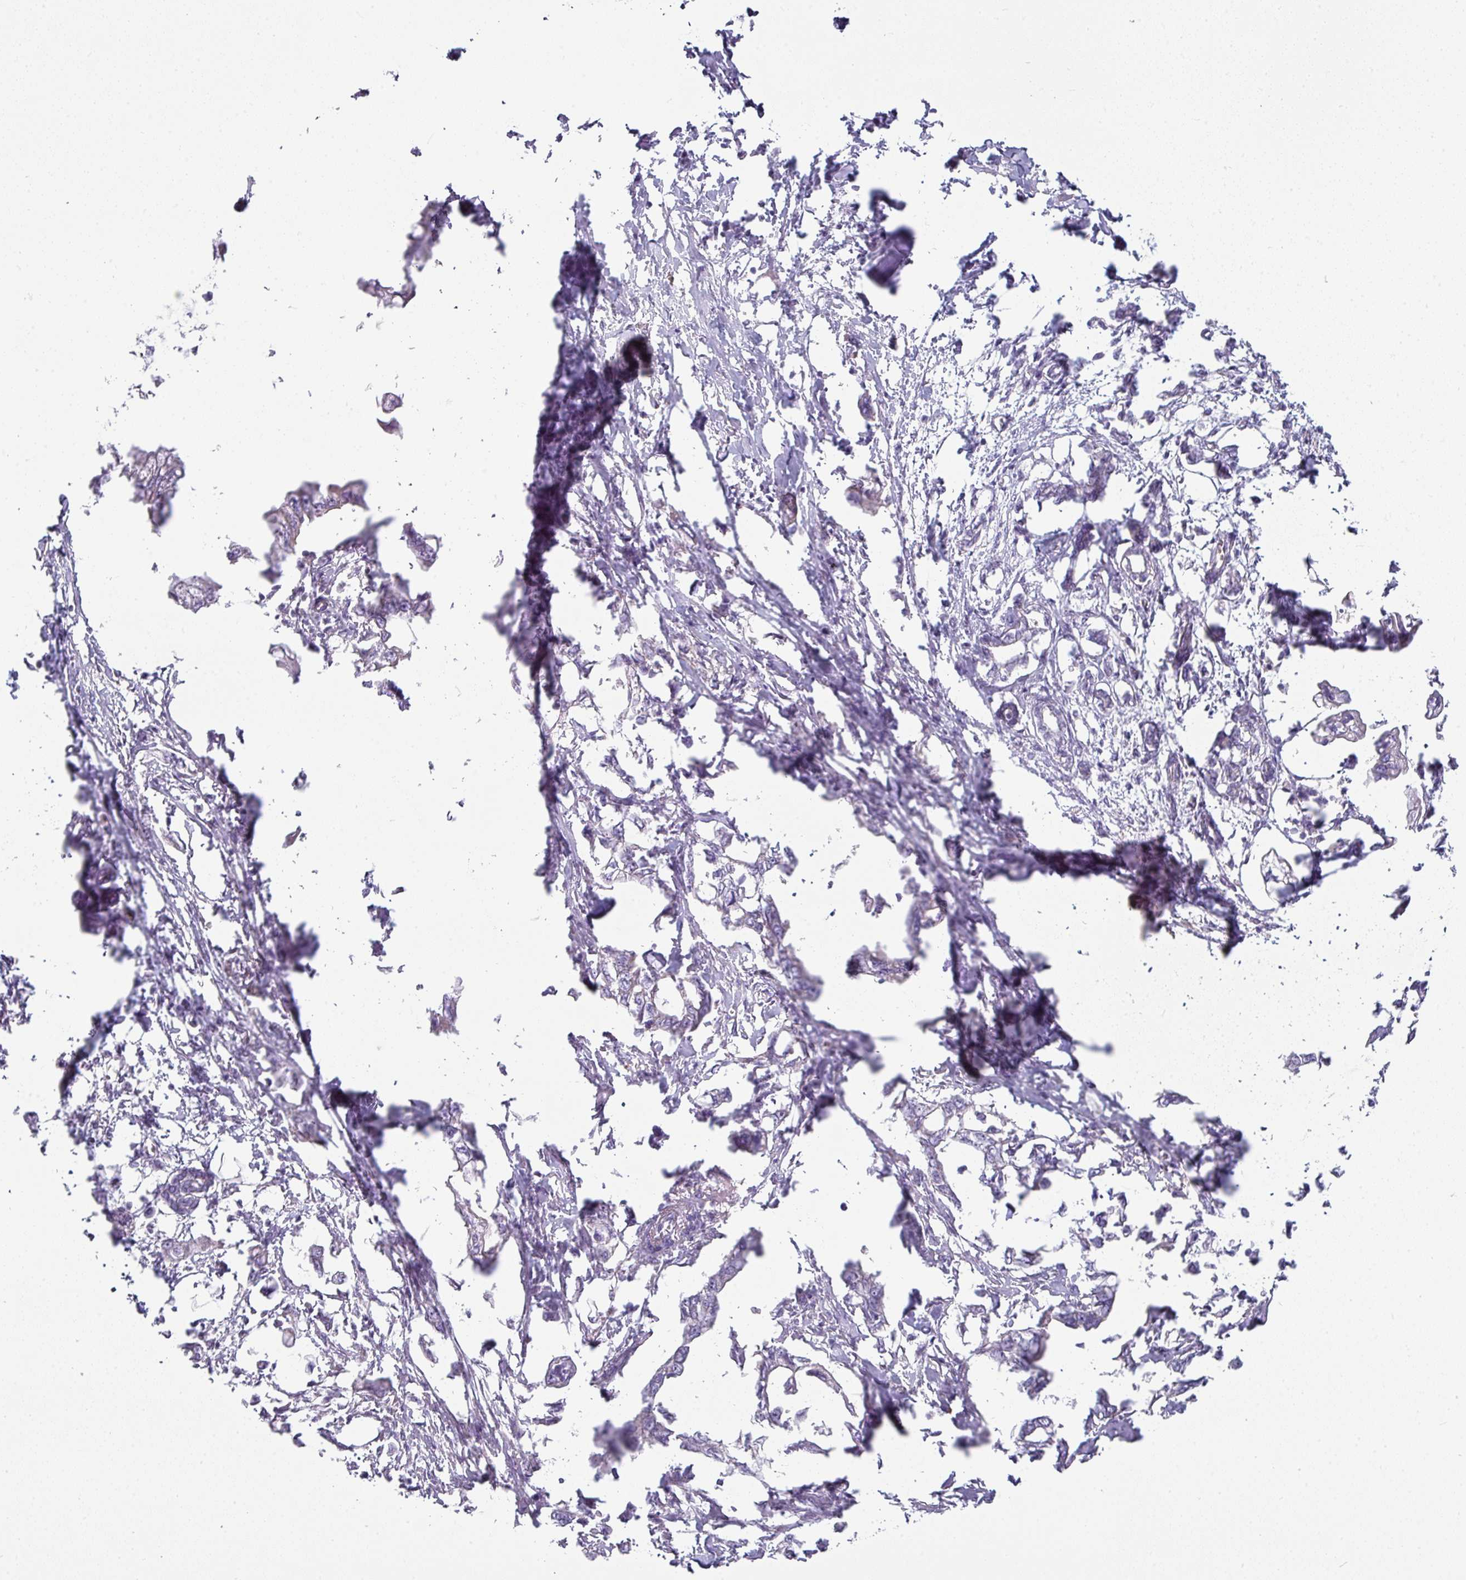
{"staining": {"intensity": "negative", "quantity": "none", "location": "none"}, "tissue": "pancreatic cancer", "cell_type": "Tumor cells", "image_type": "cancer", "snomed": [{"axis": "morphology", "description": "Adenocarcinoma, NOS"}, {"axis": "topography", "description": "Pancreas"}], "caption": "Tumor cells show no significant positivity in pancreatic cancer (adenocarcinoma).", "gene": "SLC17A7", "patient": {"sex": "male", "age": 61}}